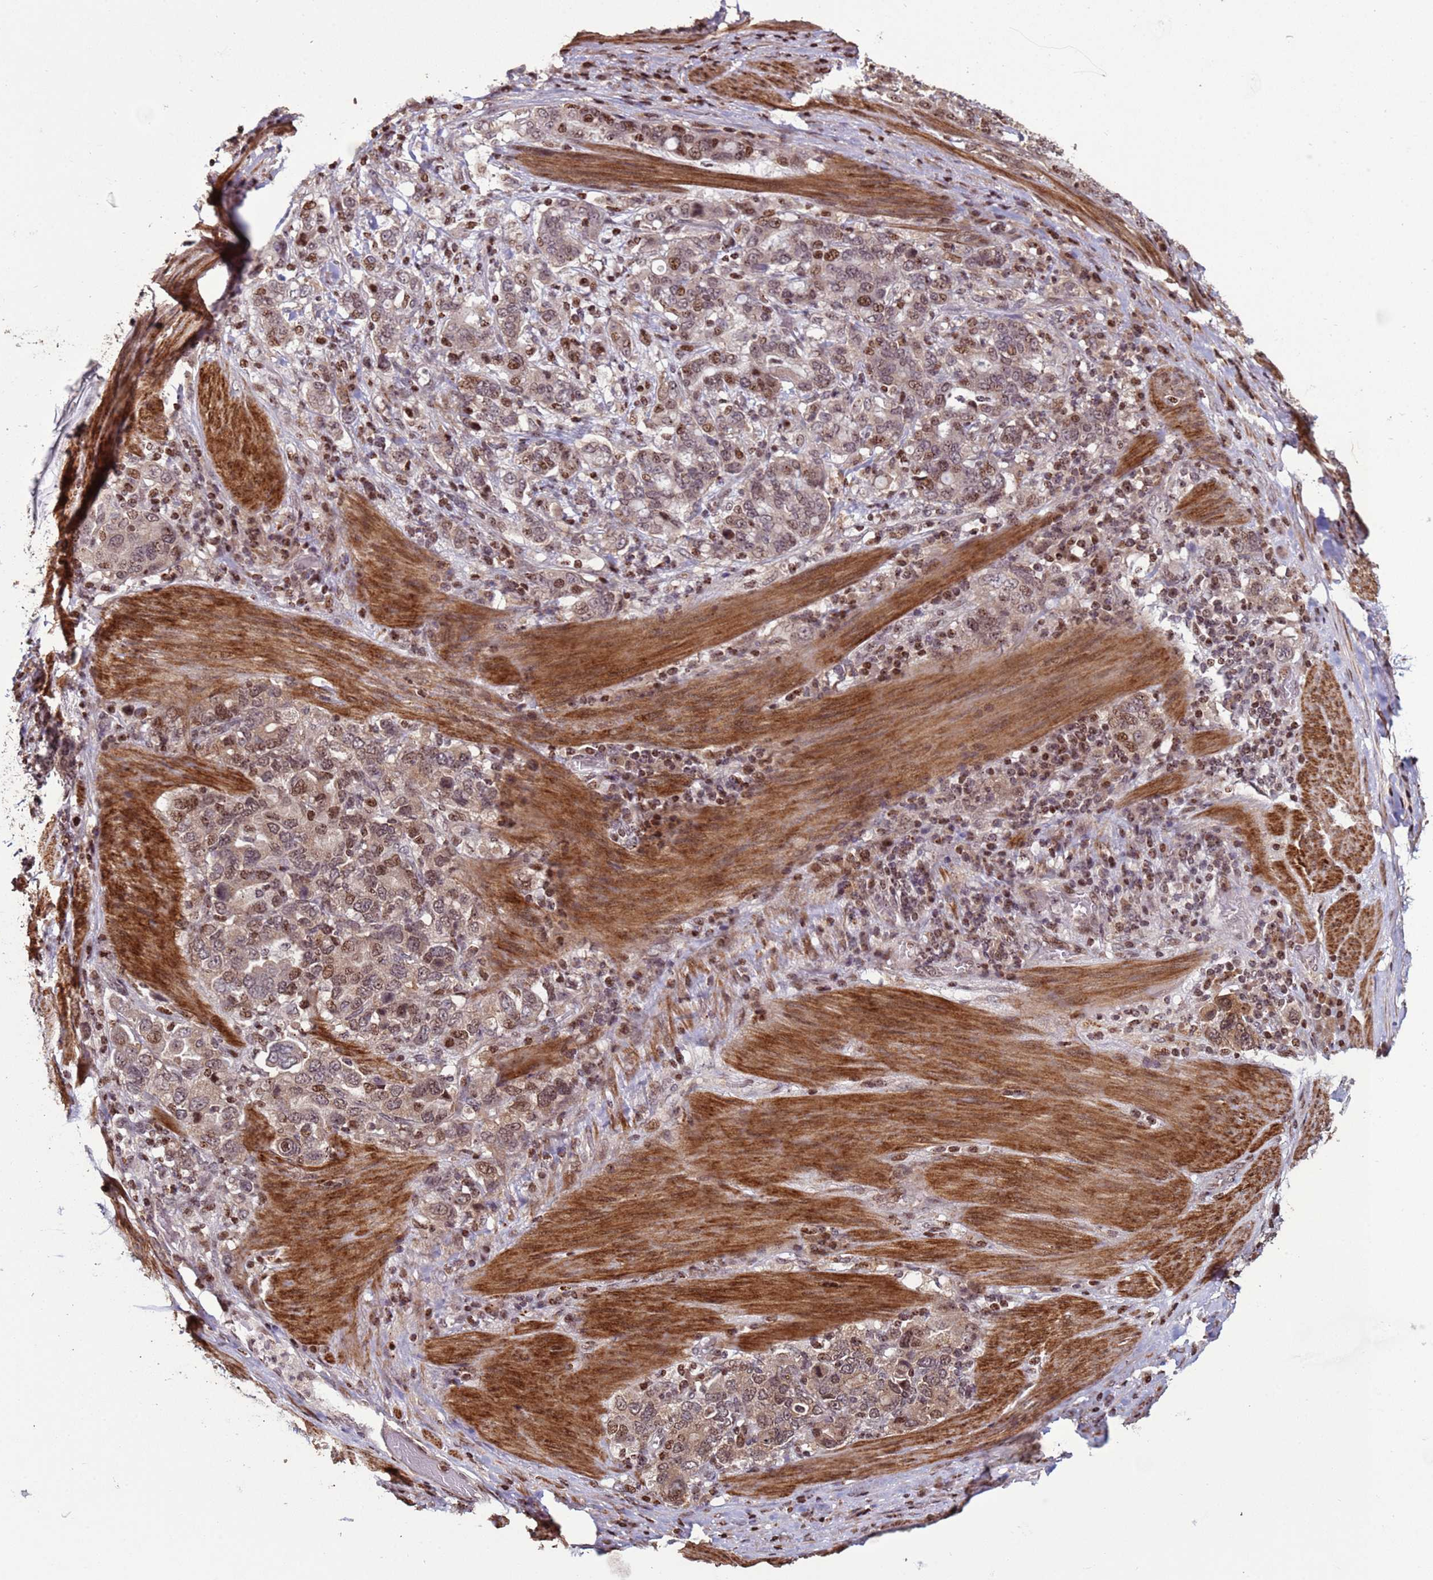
{"staining": {"intensity": "moderate", "quantity": "25%-75%", "location": "nuclear"}, "tissue": "stomach cancer", "cell_type": "Tumor cells", "image_type": "cancer", "snomed": [{"axis": "morphology", "description": "Adenocarcinoma, NOS"}, {"axis": "topography", "description": "Stomach, upper"}, {"axis": "topography", "description": "Stomach"}], "caption": "Immunohistochemistry photomicrograph of neoplastic tissue: stomach adenocarcinoma stained using immunohistochemistry (IHC) shows medium levels of moderate protein expression localized specifically in the nuclear of tumor cells, appearing as a nuclear brown color.", "gene": "HGH1", "patient": {"sex": "male", "age": 62}}